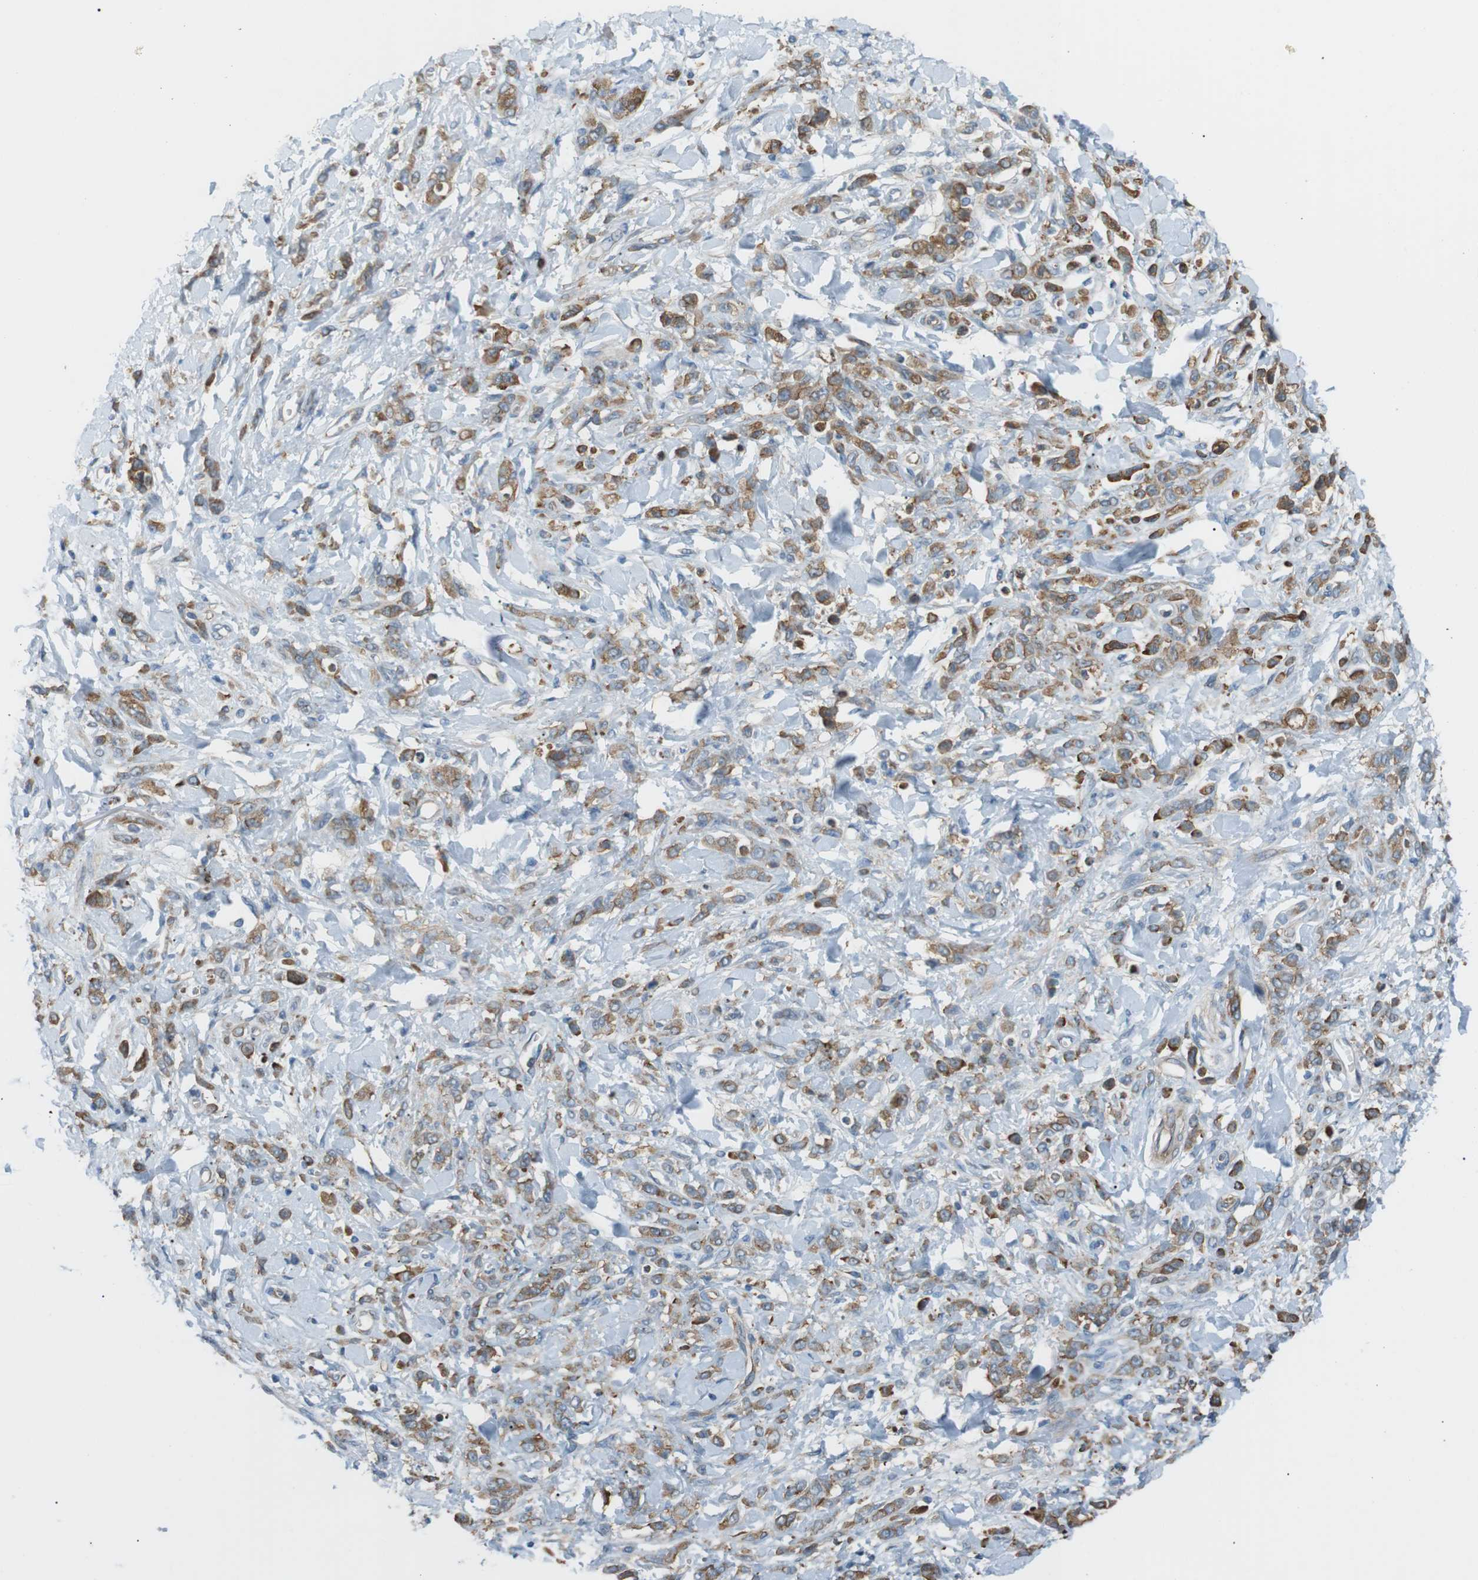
{"staining": {"intensity": "moderate", "quantity": ">75%", "location": "cytoplasmic/membranous"}, "tissue": "stomach cancer", "cell_type": "Tumor cells", "image_type": "cancer", "snomed": [{"axis": "morphology", "description": "Normal tissue, NOS"}, {"axis": "morphology", "description": "Adenocarcinoma, NOS"}, {"axis": "topography", "description": "Stomach"}], "caption": "This is an image of immunohistochemistry staining of stomach adenocarcinoma, which shows moderate expression in the cytoplasmic/membranous of tumor cells.", "gene": "PEPD", "patient": {"sex": "male", "age": 82}}